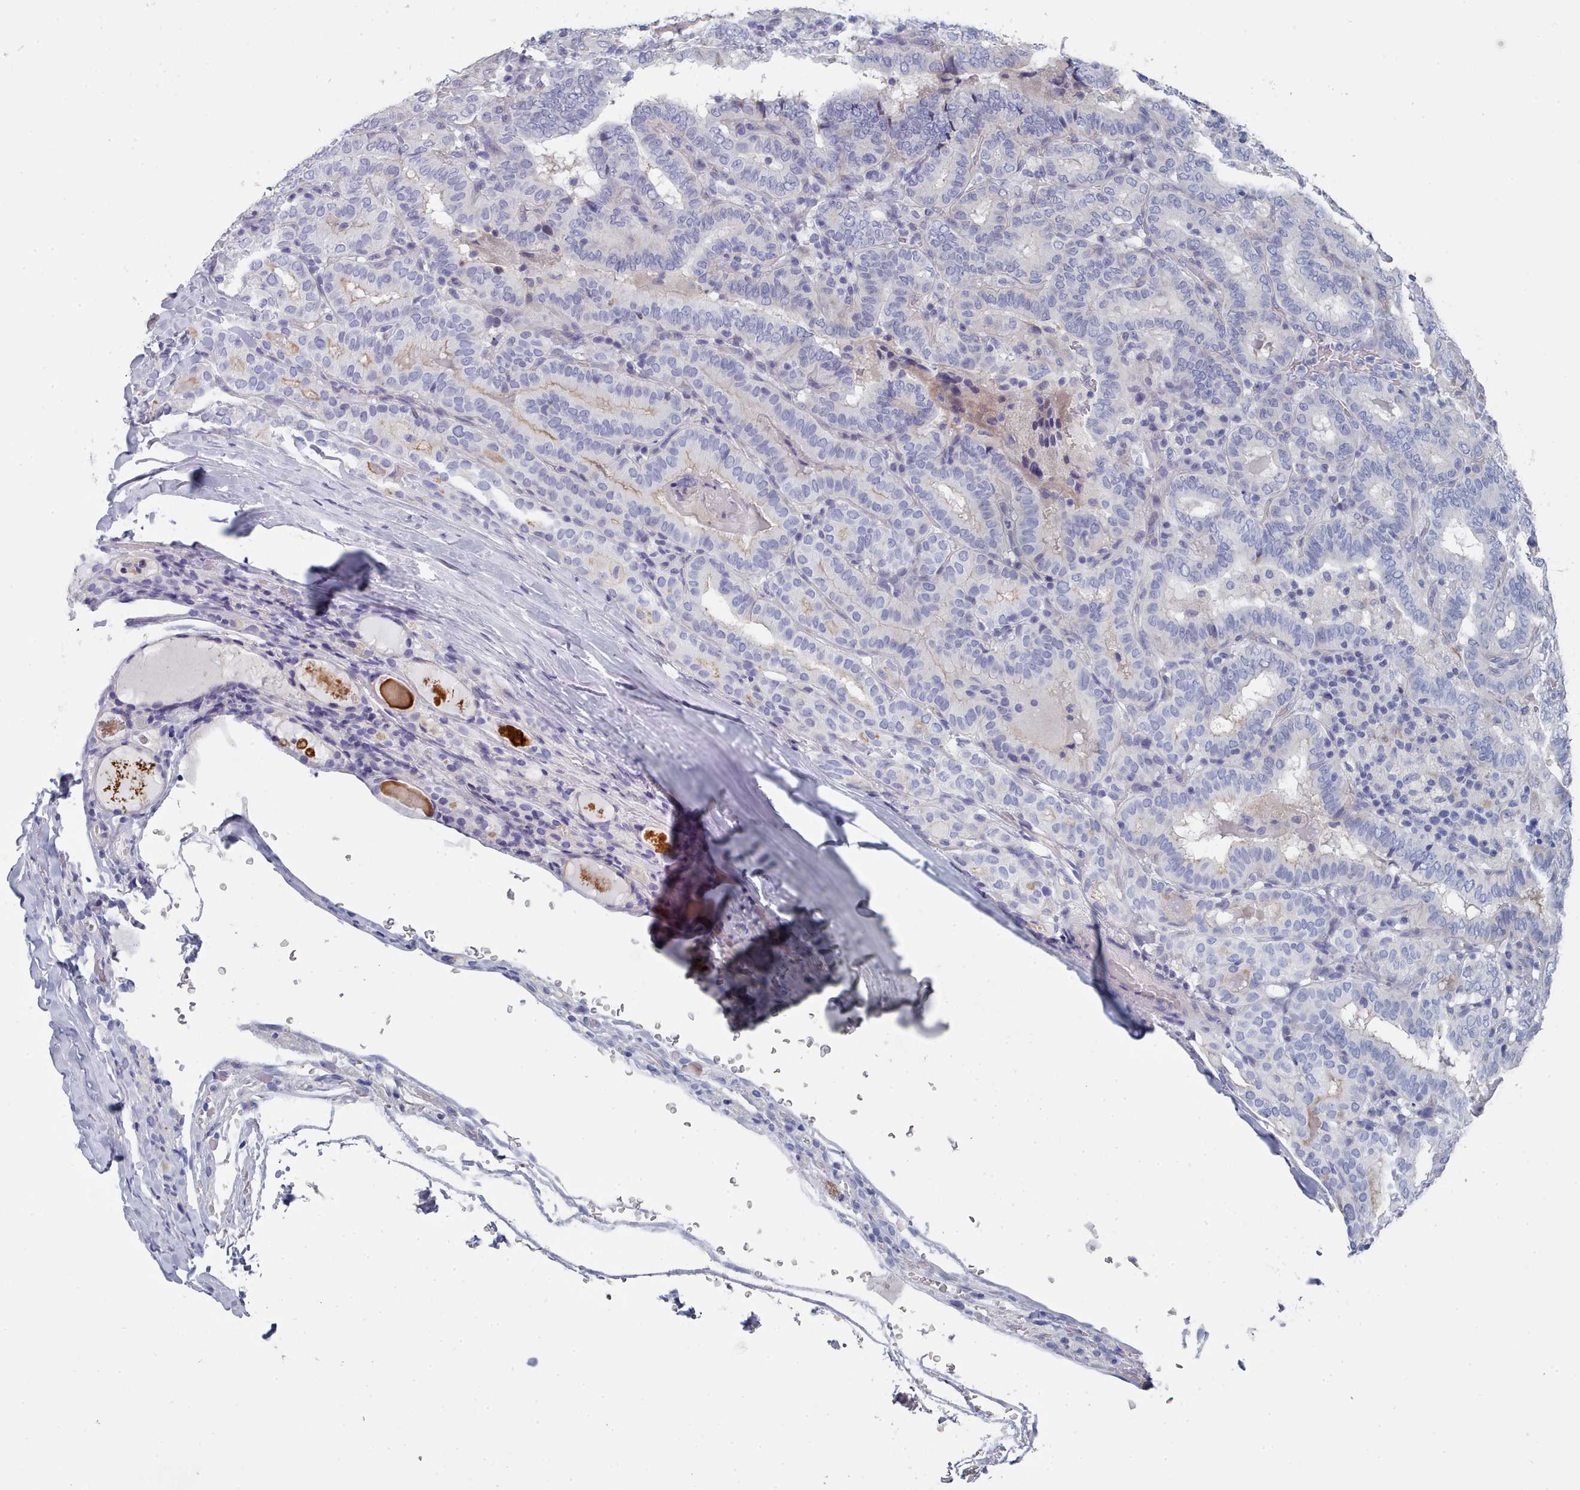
{"staining": {"intensity": "negative", "quantity": "none", "location": "none"}, "tissue": "thyroid cancer", "cell_type": "Tumor cells", "image_type": "cancer", "snomed": [{"axis": "morphology", "description": "Papillary adenocarcinoma, NOS"}, {"axis": "topography", "description": "Thyroid gland"}], "caption": "Tumor cells show no significant positivity in thyroid cancer (papillary adenocarcinoma).", "gene": "PDE4C", "patient": {"sex": "female", "age": 72}}